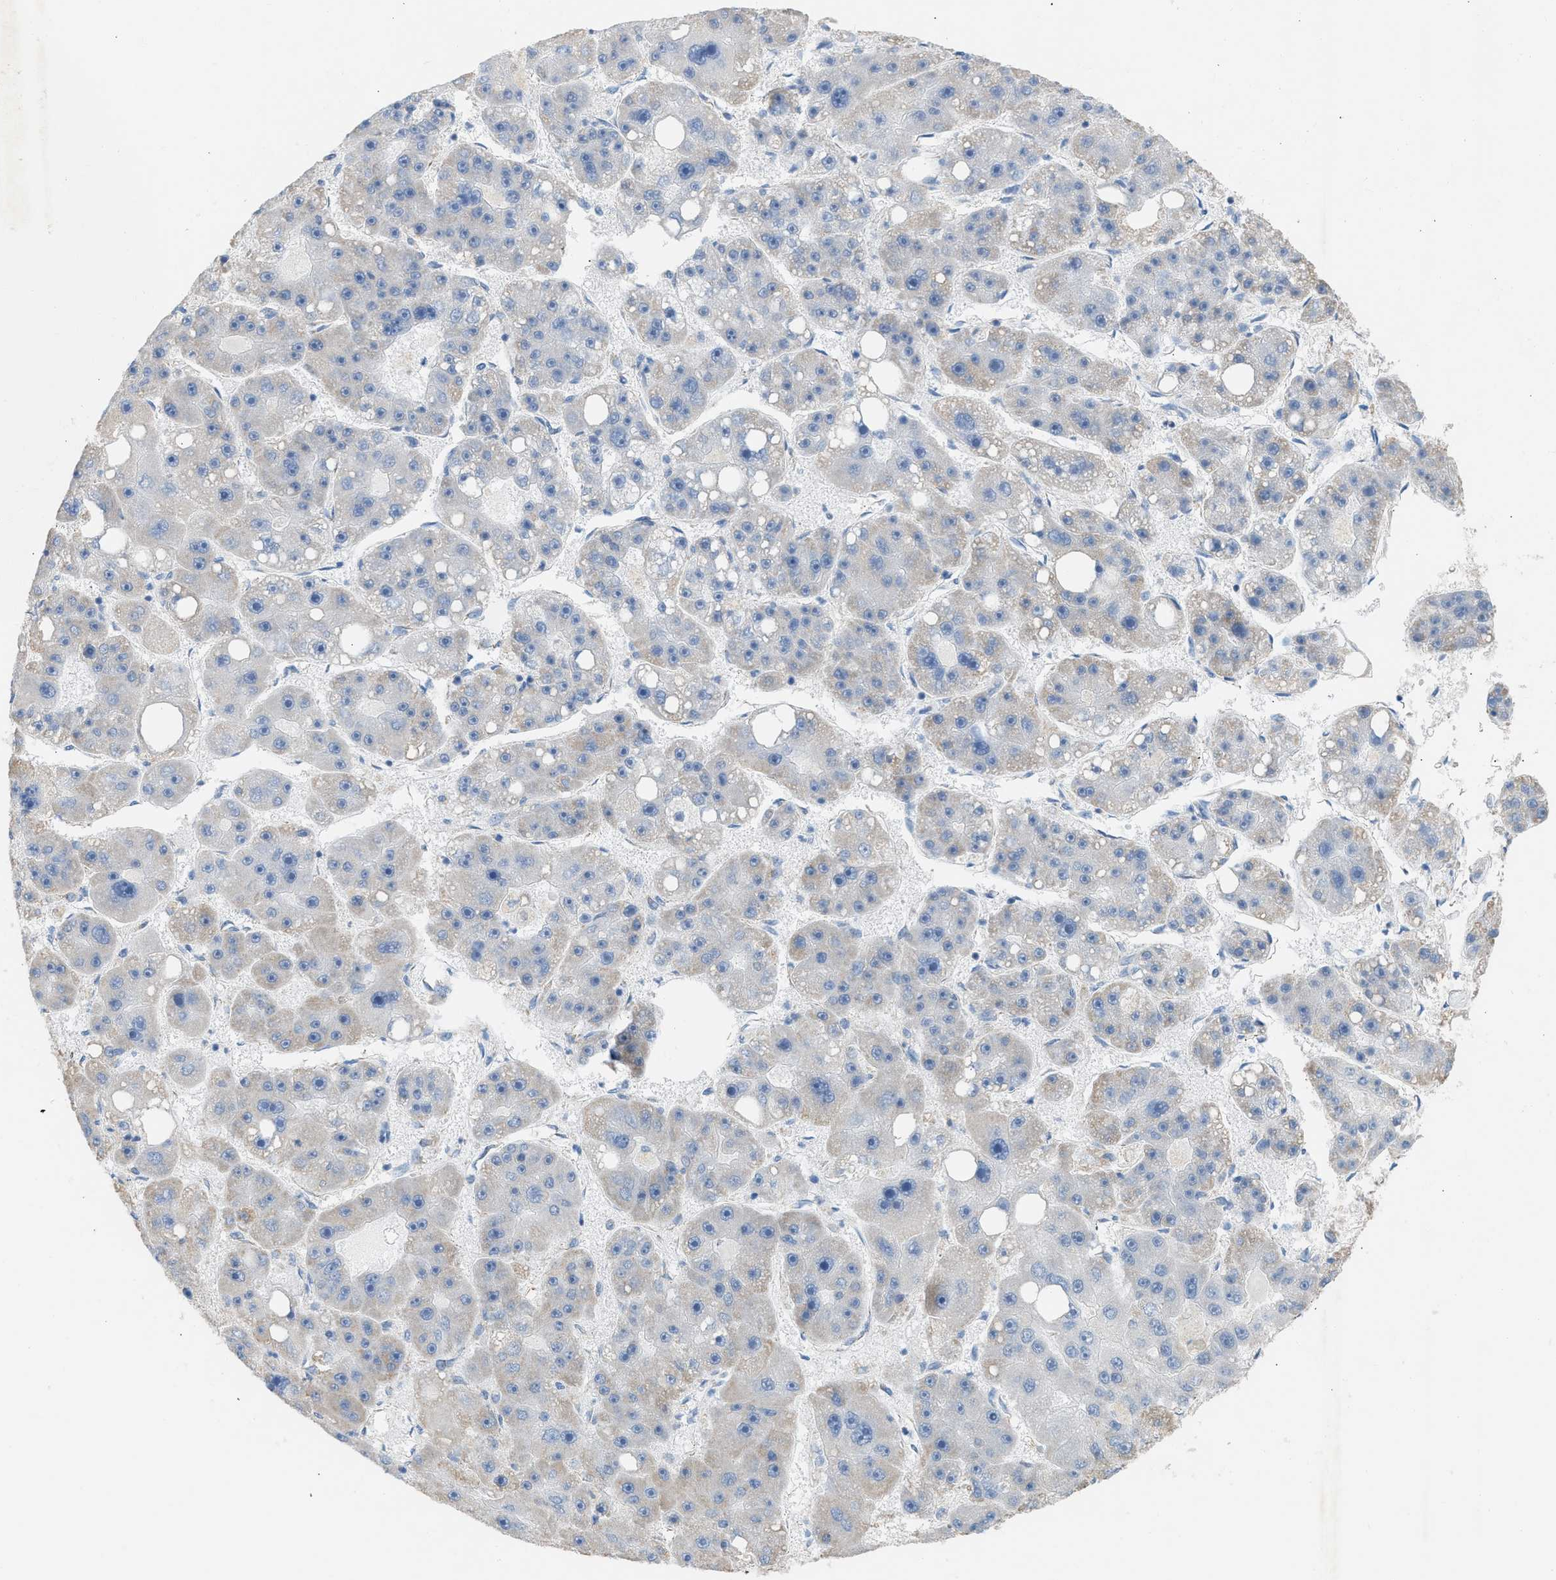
{"staining": {"intensity": "weak", "quantity": "<25%", "location": "cytoplasmic/membranous"}, "tissue": "liver cancer", "cell_type": "Tumor cells", "image_type": "cancer", "snomed": [{"axis": "morphology", "description": "Carcinoma, Hepatocellular, NOS"}, {"axis": "topography", "description": "Liver"}], "caption": "Hepatocellular carcinoma (liver) stained for a protein using IHC displays no expression tumor cells.", "gene": "NDUFS8", "patient": {"sex": "female", "age": 61}}